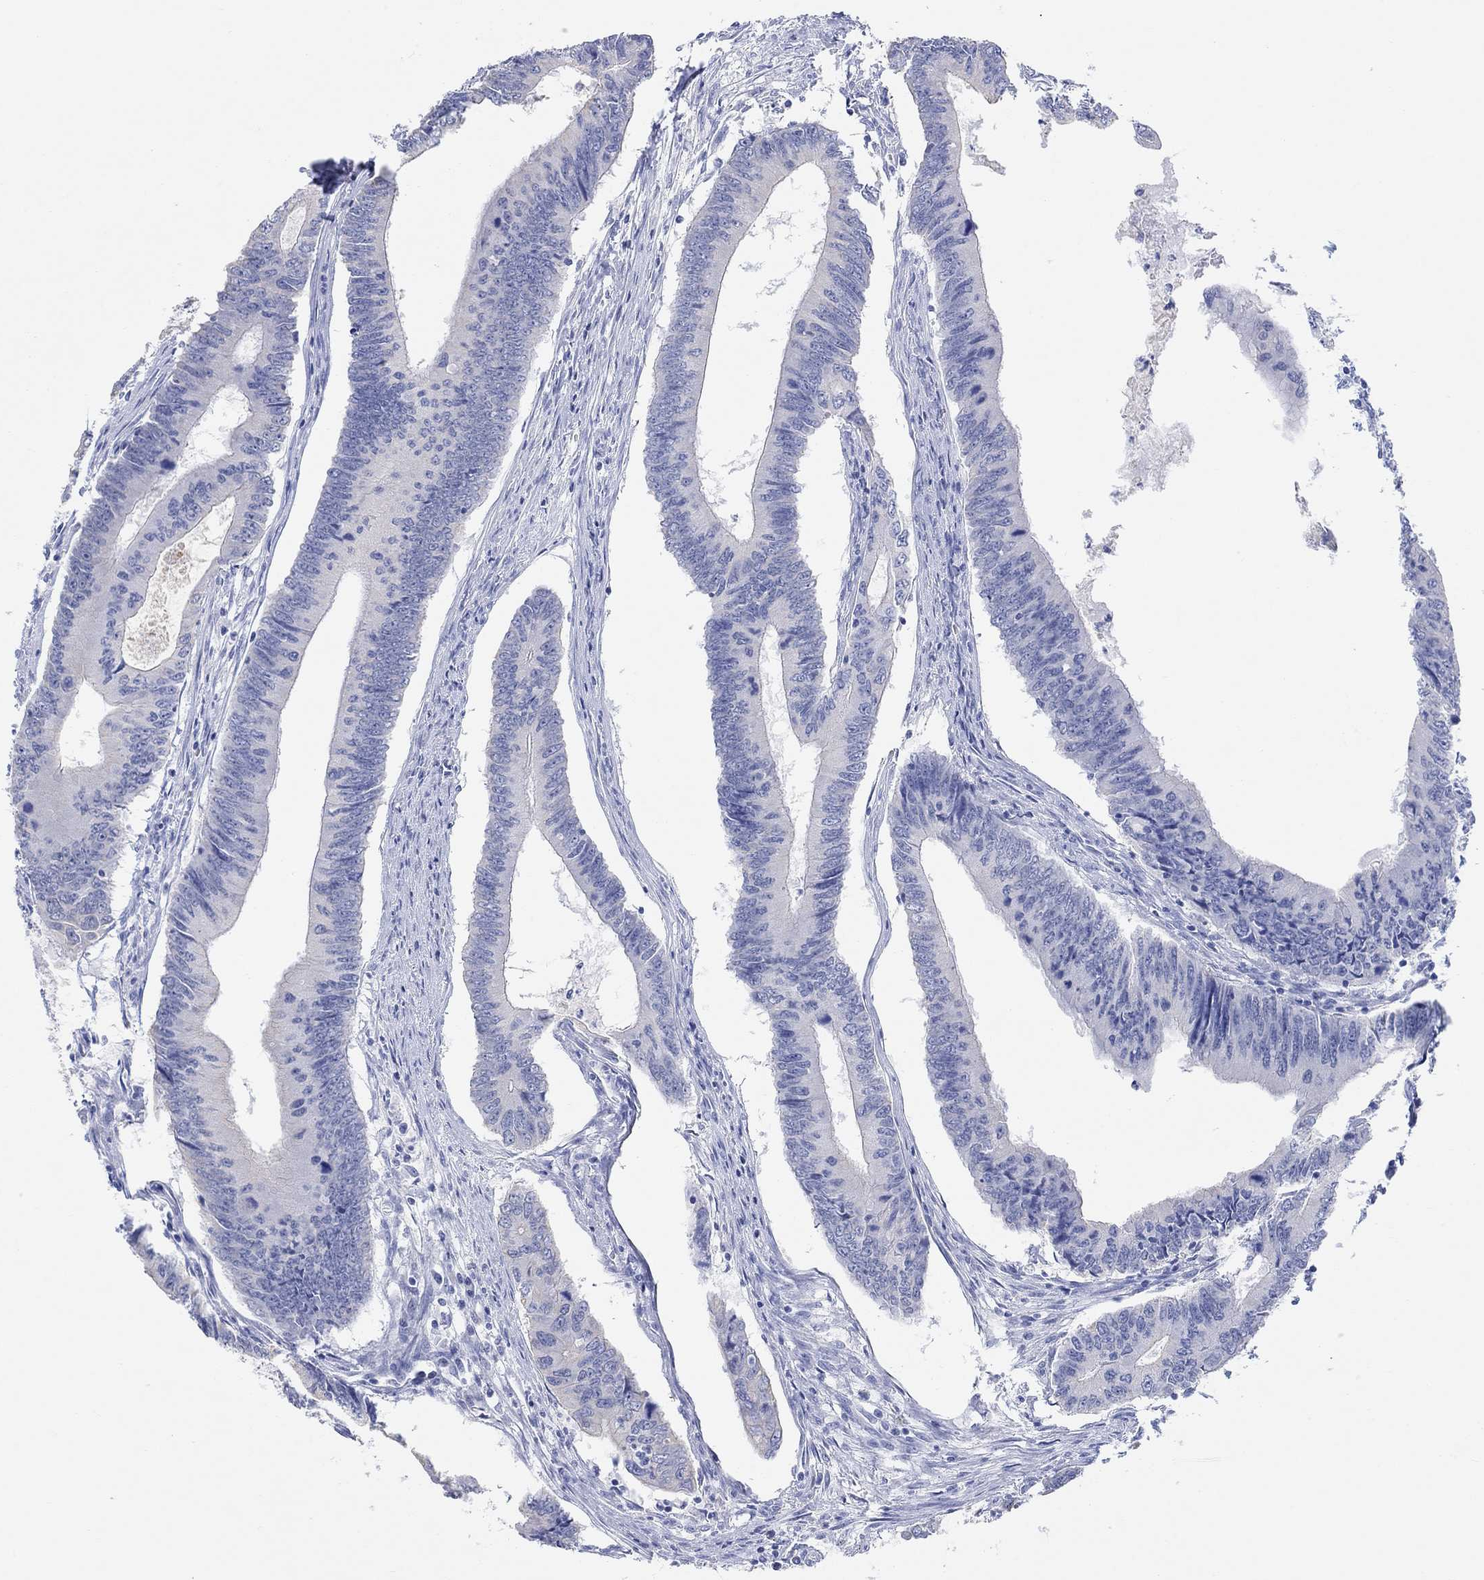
{"staining": {"intensity": "negative", "quantity": "none", "location": "none"}, "tissue": "colorectal cancer", "cell_type": "Tumor cells", "image_type": "cancer", "snomed": [{"axis": "morphology", "description": "Adenocarcinoma, NOS"}, {"axis": "topography", "description": "Colon"}], "caption": "The image exhibits no significant expression in tumor cells of adenocarcinoma (colorectal).", "gene": "TYR", "patient": {"sex": "male", "age": 53}}